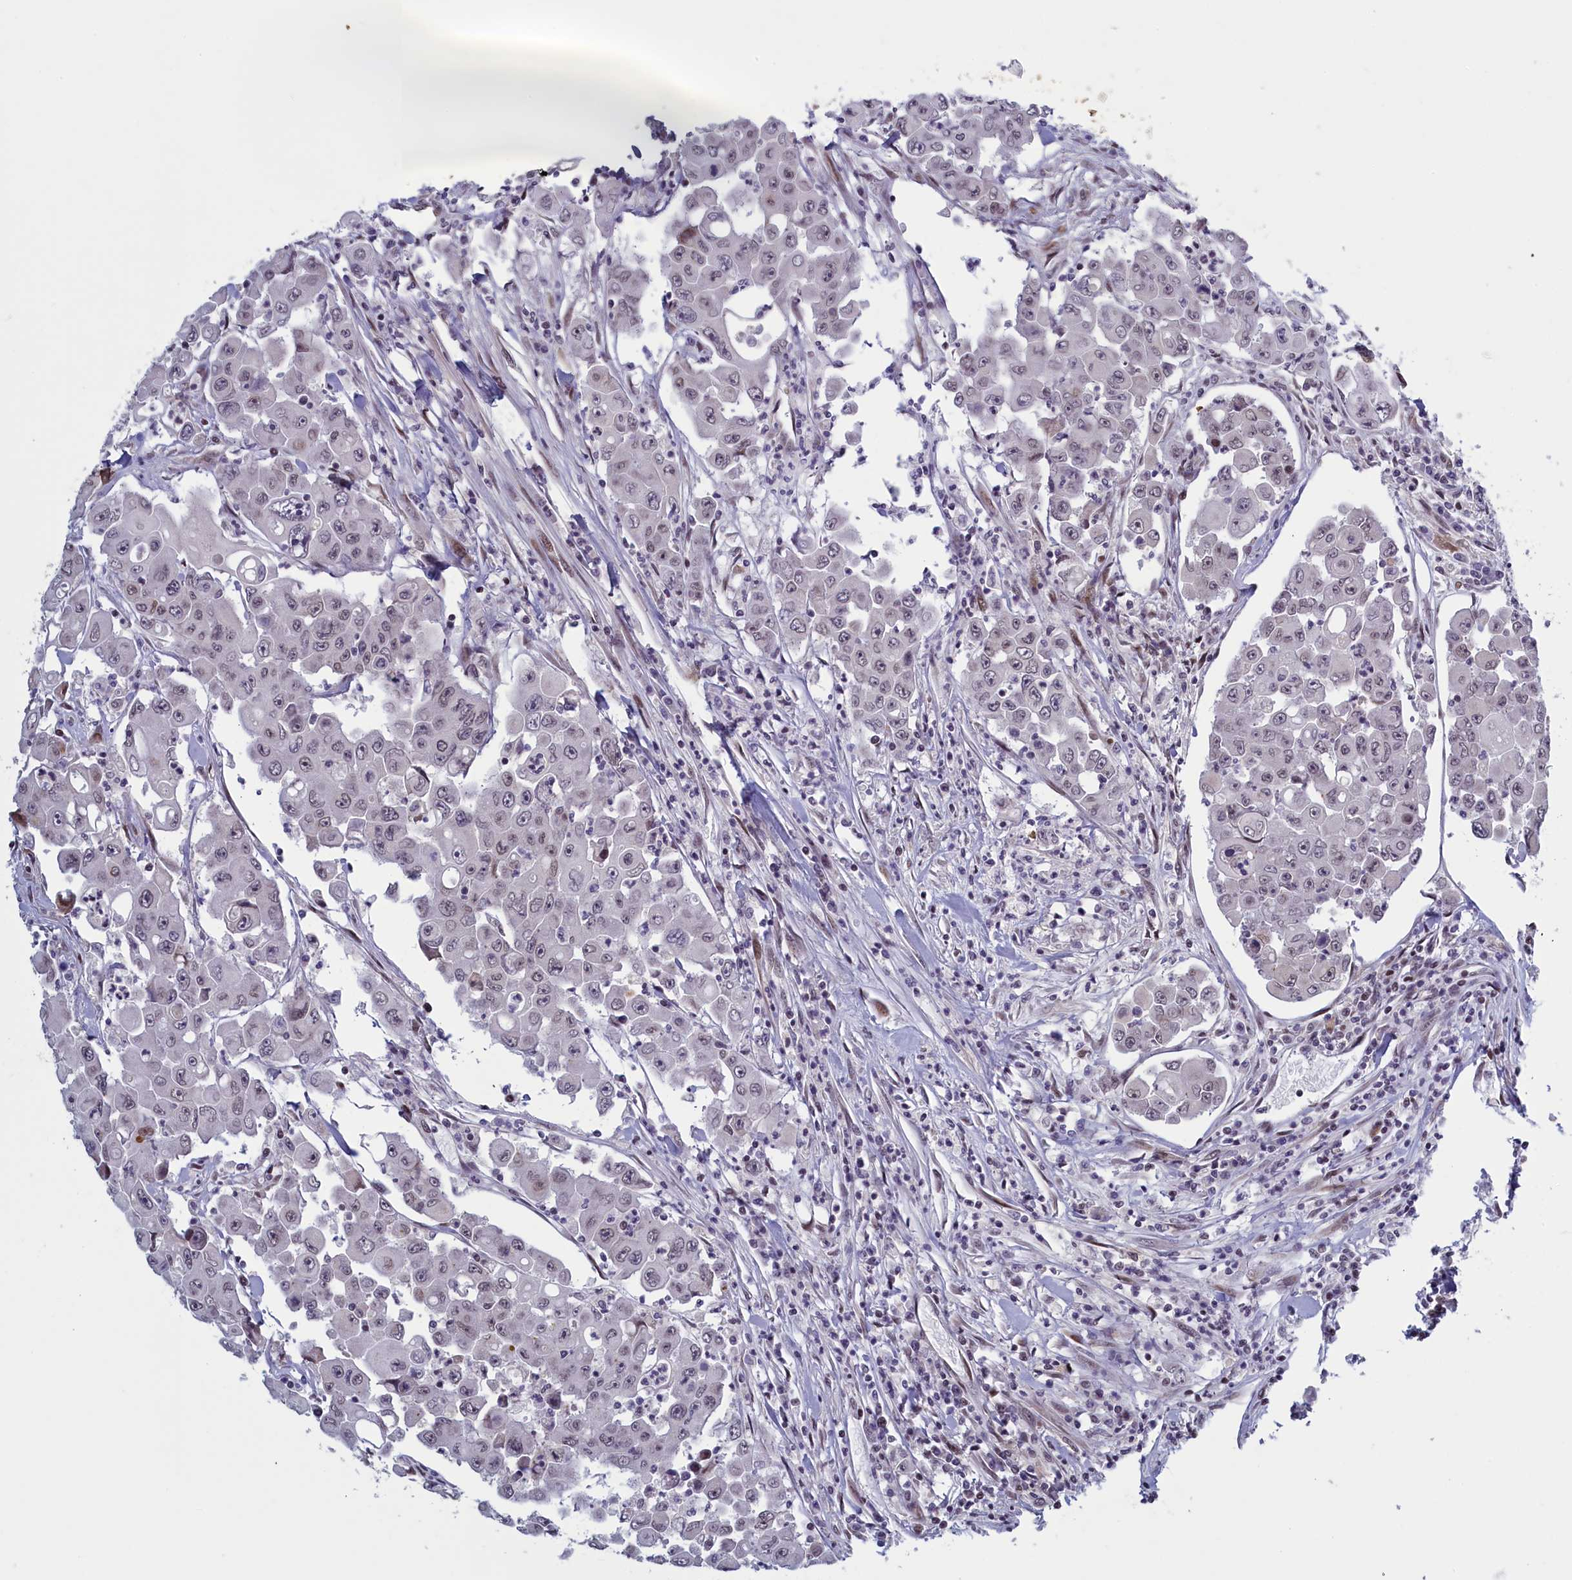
{"staining": {"intensity": "weak", "quantity": "<25%", "location": "nuclear"}, "tissue": "colorectal cancer", "cell_type": "Tumor cells", "image_type": "cancer", "snomed": [{"axis": "morphology", "description": "Adenocarcinoma, NOS"}, {"axis": "topography", "description": "Colon"}], "caption": "This is an immunohistochemistry (IHC) image of human colorectal cancer (adenocarcinoma). There is no expression in tumor cells.", "gene": "ATF7IP2", "patient": {"sex": "male", "age": 51}}